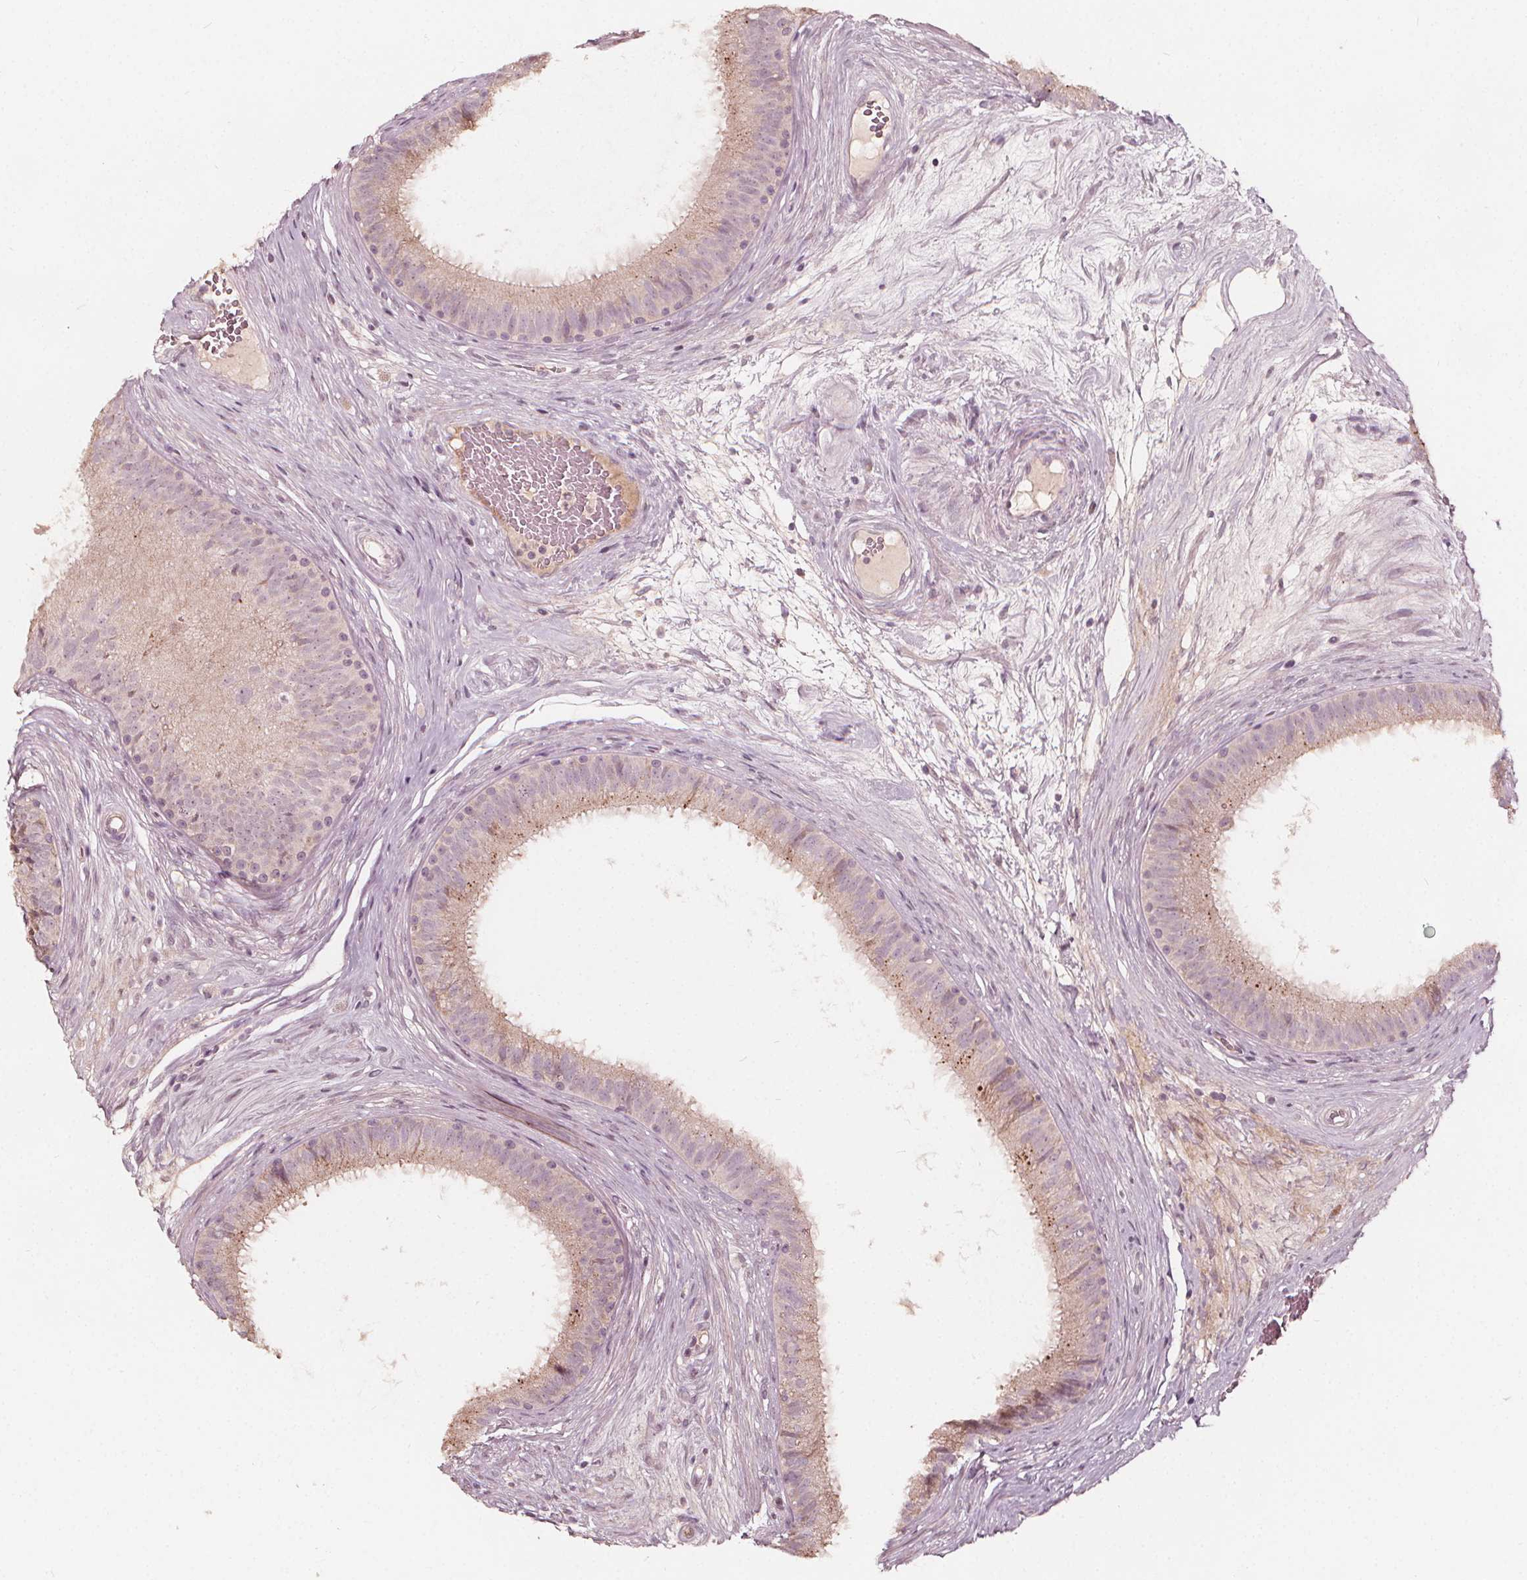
{"staining": {"intensity": "weak", "quantity": "<25%", "location": "cytoplasmic/membranous"}, "tissue": "epididymis", "cell_type": "Glandular cells", "image_type": "normal", "snomed": [{"axis": "morphology", "description": "Normal tissue, NOS"}, {"axis": "topography", "description": "Epididymis"}], "caption": "An image of human epididymis is negative for staining in glandular cells. (DAB immunohistochemistry with hematoxylin counter stain).", "gene": "NPC1L1", "patient": {"sex": "male", "age": 59}}